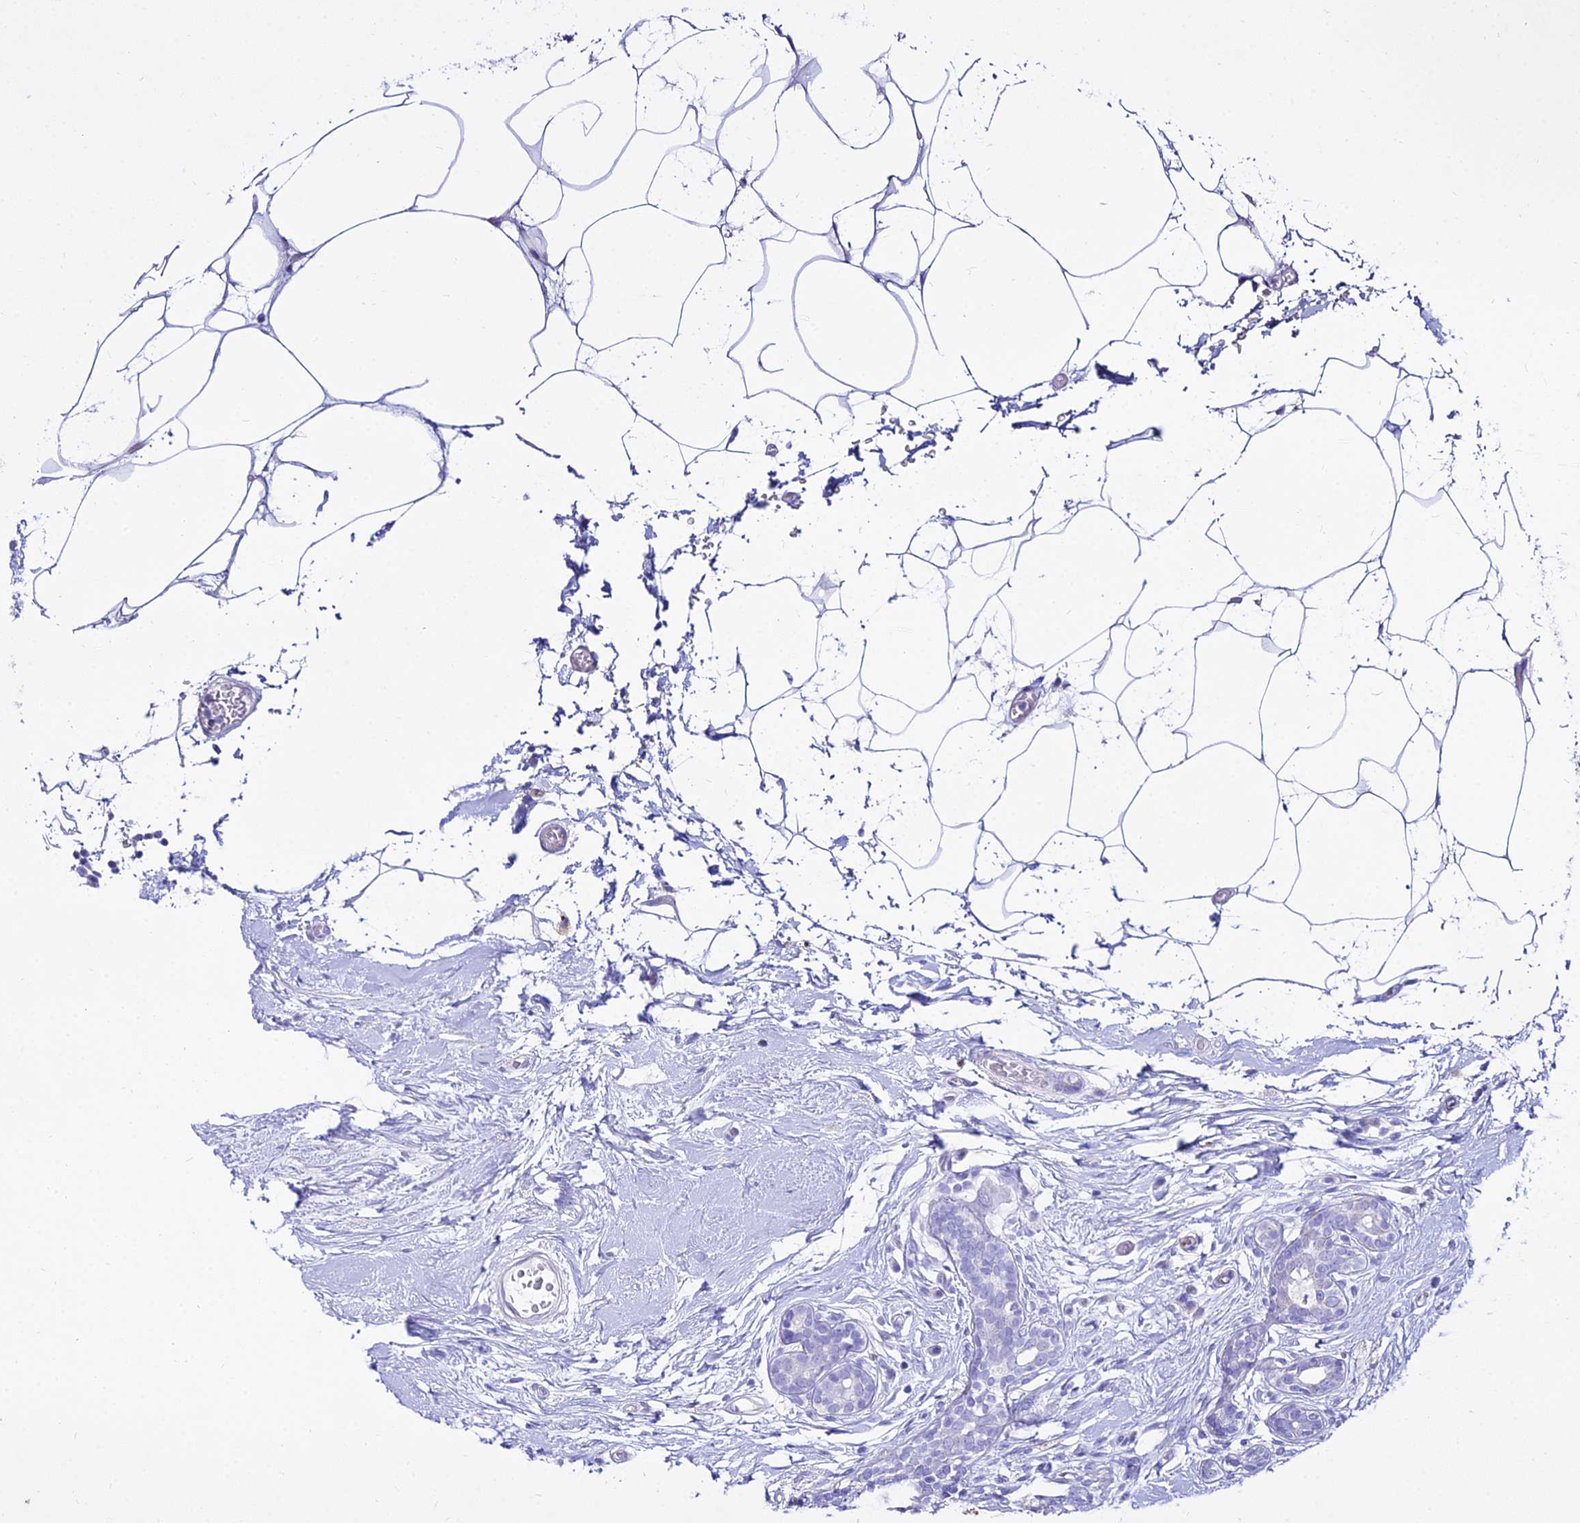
{"staining": {"intensity": "negative", "quantity": "none", "location": "none"}, "tissue": "breast cancer", "cell_type": "Tumor cells", "image_type": "cancer", "snomed": [{"axis": "morphology", "description": "Lobular carcinoma"}, {"axis": "topography", "description": "Breast"}], "caption": "IHC micrograph of breast cancer stained for a protein (brown), which exhibits no expression in tumor cells. Brightfield microscopy of immunohistochemistry stained with DAB (brown) and hematoxylin (blue), captured at high magnification.", "gene": "DLX1", "patient": {"sex": "female", "age": 58}}